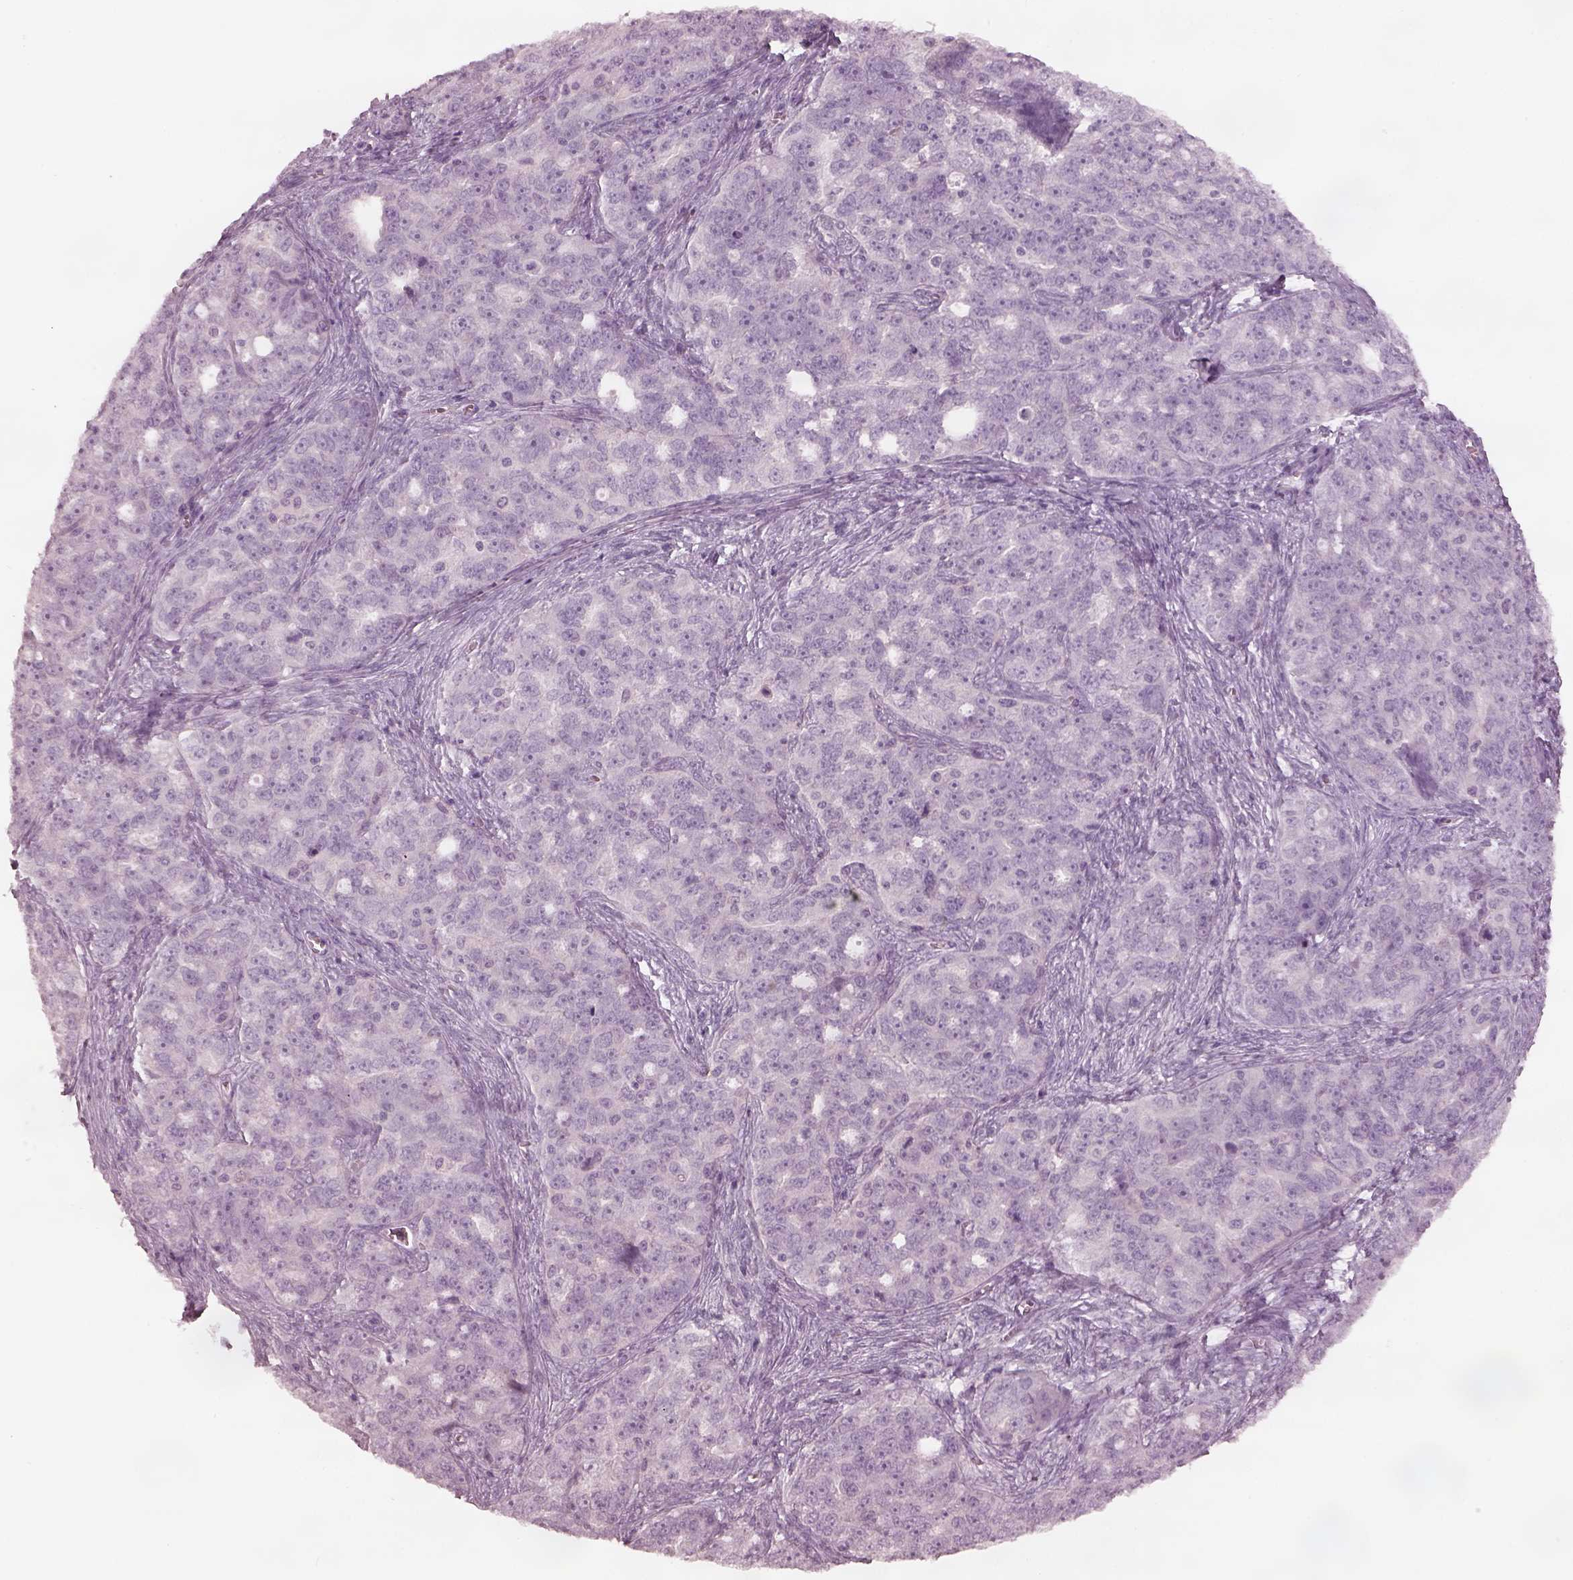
{"staining": {"intensity": "negative", "quantity": "none", "location": "none"}, "tissue": "ovarian cancer", "cell_type": "Tumor cells", "image_type": "cancer", "snomed": [{"axis": "morphology", "description": "Cystadenocarcinoma, serous, NOS"}, {"axis": "topography", "description": "Ovary"}], "caption": "A high-resolution photomicrograph shows immunohistochemistry (IHC) staining of ovarian cancer (serous cystadenocarcinoma), which displays no significant positivity in tumor cells.", "gene": "MIA", "patient": {"sex": "female", "age": 51}}